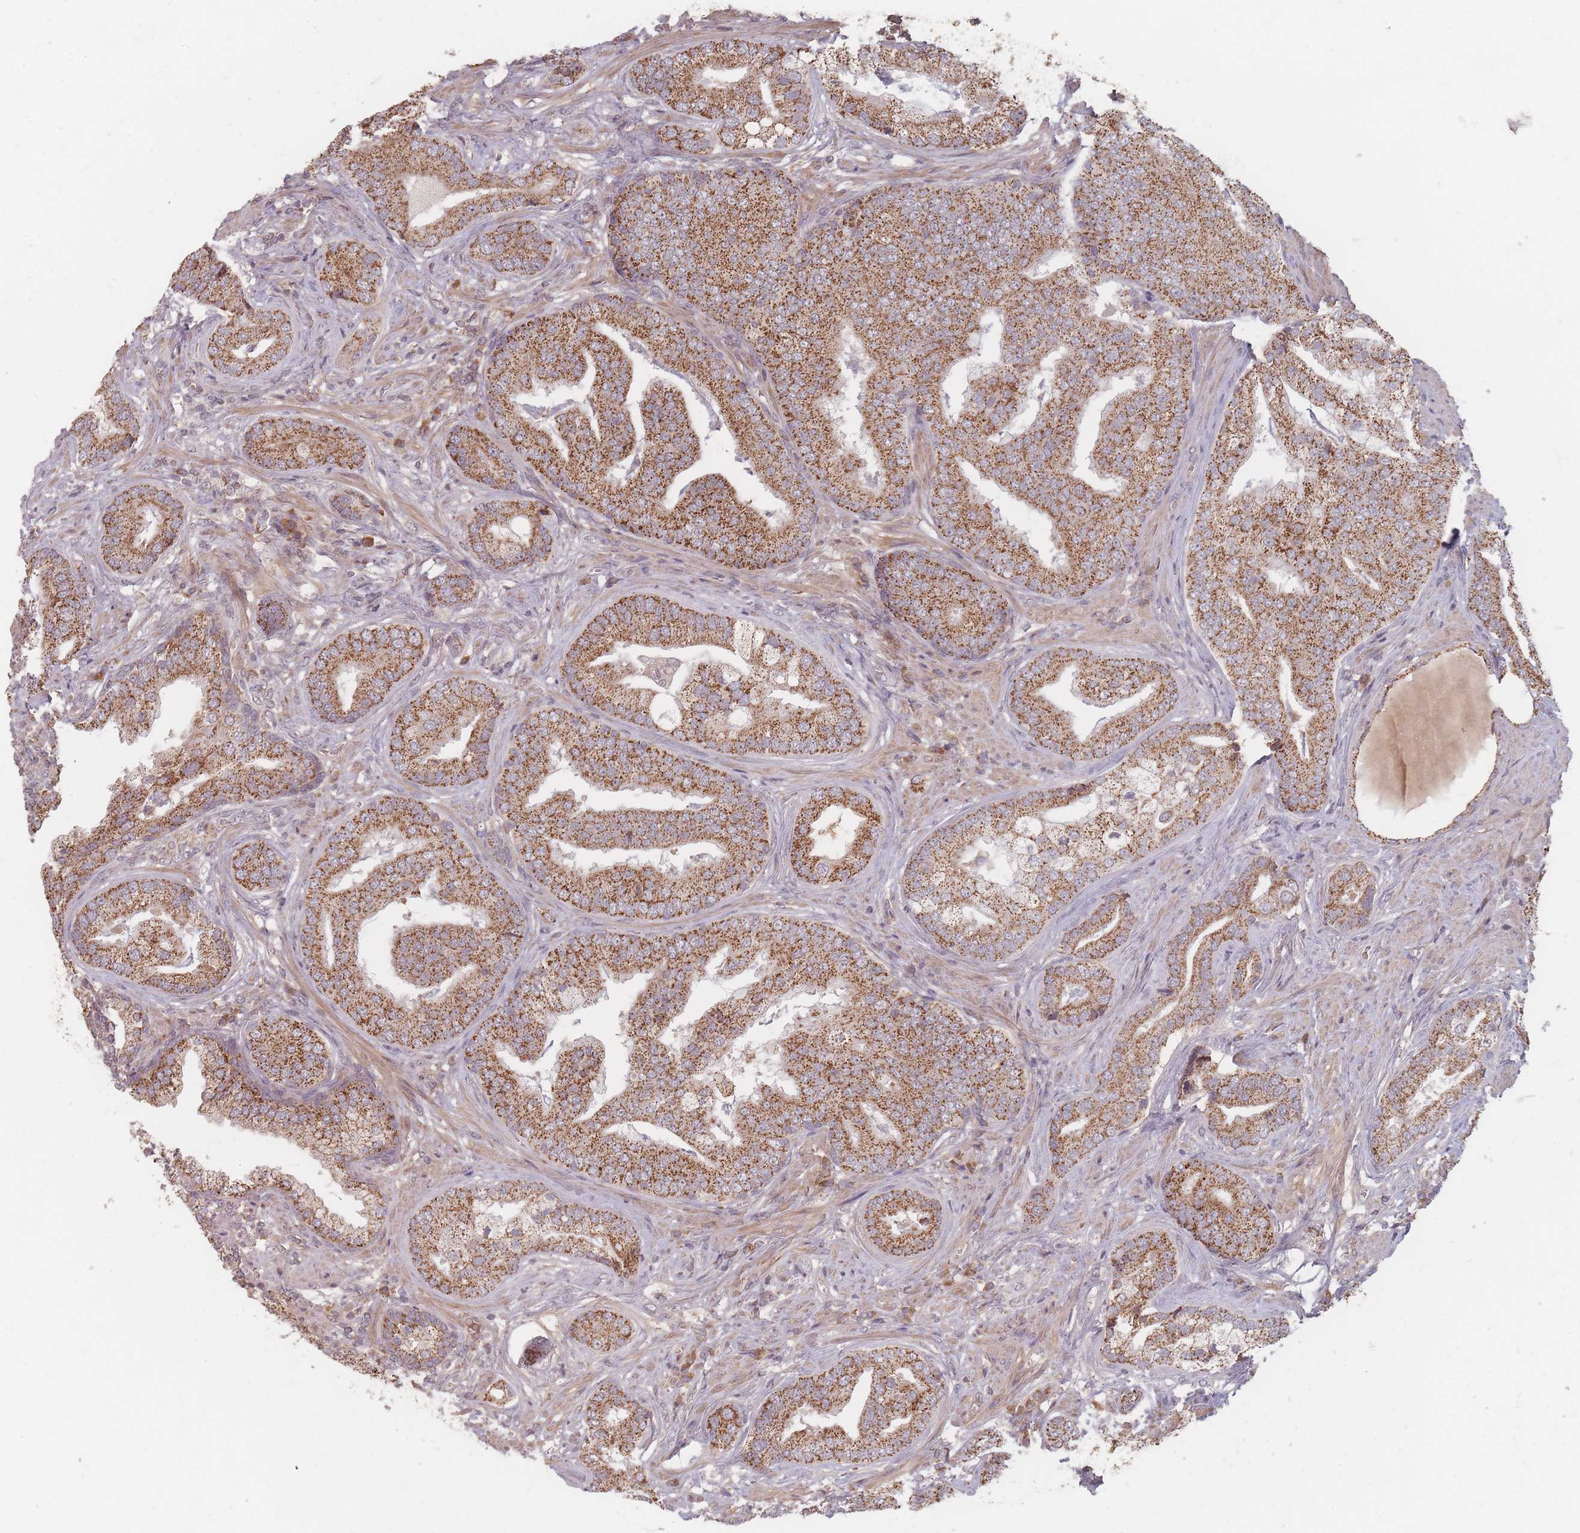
{"staining": {"intensity": "strong", "quantity": ">75%", "location": "cytoplasmic/membranous"}, "tissue": "prostate cancer", "cell_type": "Tumor cells", "image_type": "cancer", "snomed": [{"axis": "morphology", "description": "Adenocarcinoma, High grade"}, {"axis": "topography", "description": "Prostate"}], "caption": "Immunohistochemistry (IHC) image of prostate cancer (high-grade adenocarcinoma) stained for a protein (brown), which exhibits high levels of strong cytoplasmic/membranous expression in approximately >75% of tumor cells.", "gene": "OR2M4", "patient": {"sex": "male", "age": 55}}